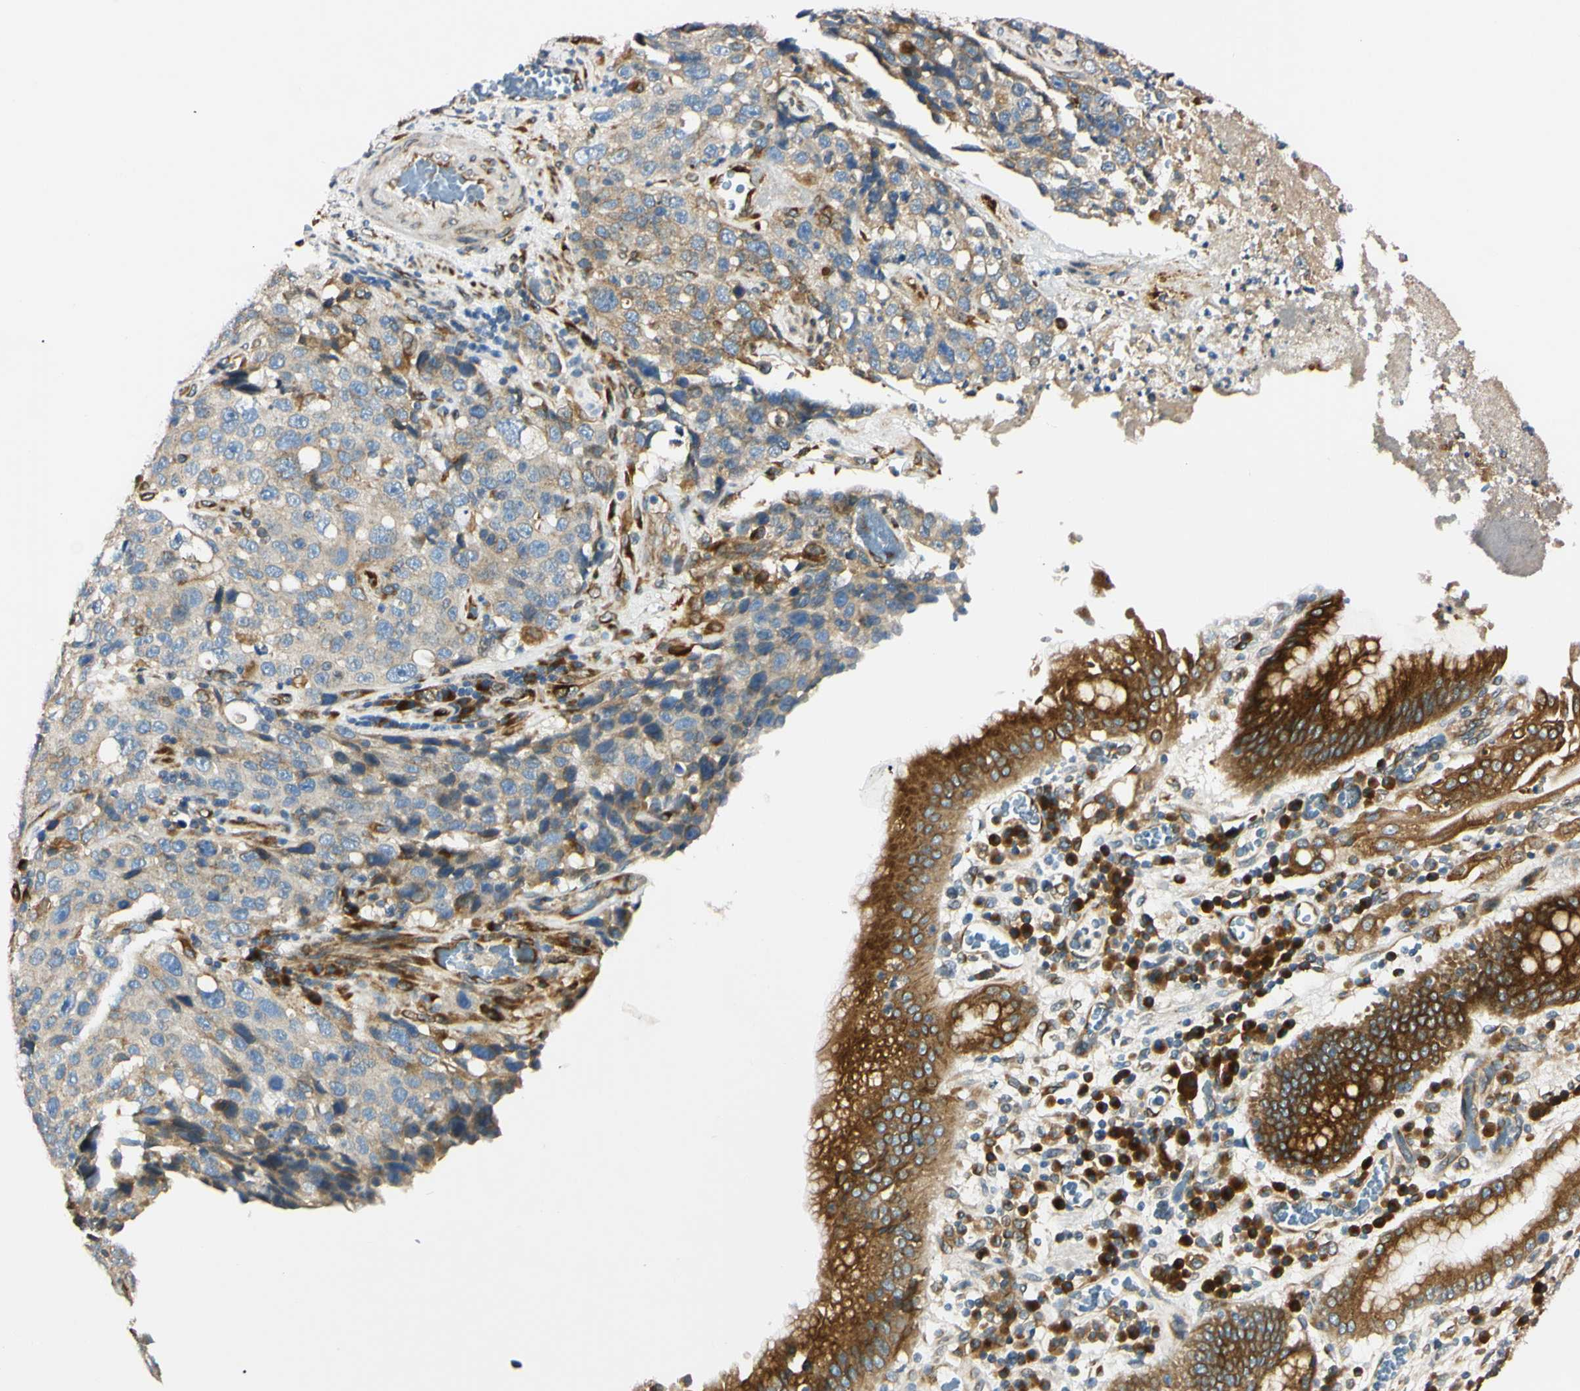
{"staining": {"intensity": "weak", "quantity": "25%-75%", "location": "cytoplasmic/membranous"}, "tissue": "stomach cancer", "cell_type": "Tumor cells", "image_type": "cancer", "snomed": [{"axis": "morphology", "description": "Normal tissue, NOS"}, {"axis": "morphology", "description": "Adenocarcinoma, NOS"}, {"axis": "topography", "description": "Stomach"}], "caption": "Immunohistochemistry (IHC) (DAB) staining of adenocarcinoma (stomach) shows weak cytoplasmic/membranous protein positivity in about 25%-75% of tumor cells.", "gene": "IER3IP1", "patient": {"sex": "male", "age": 48}}